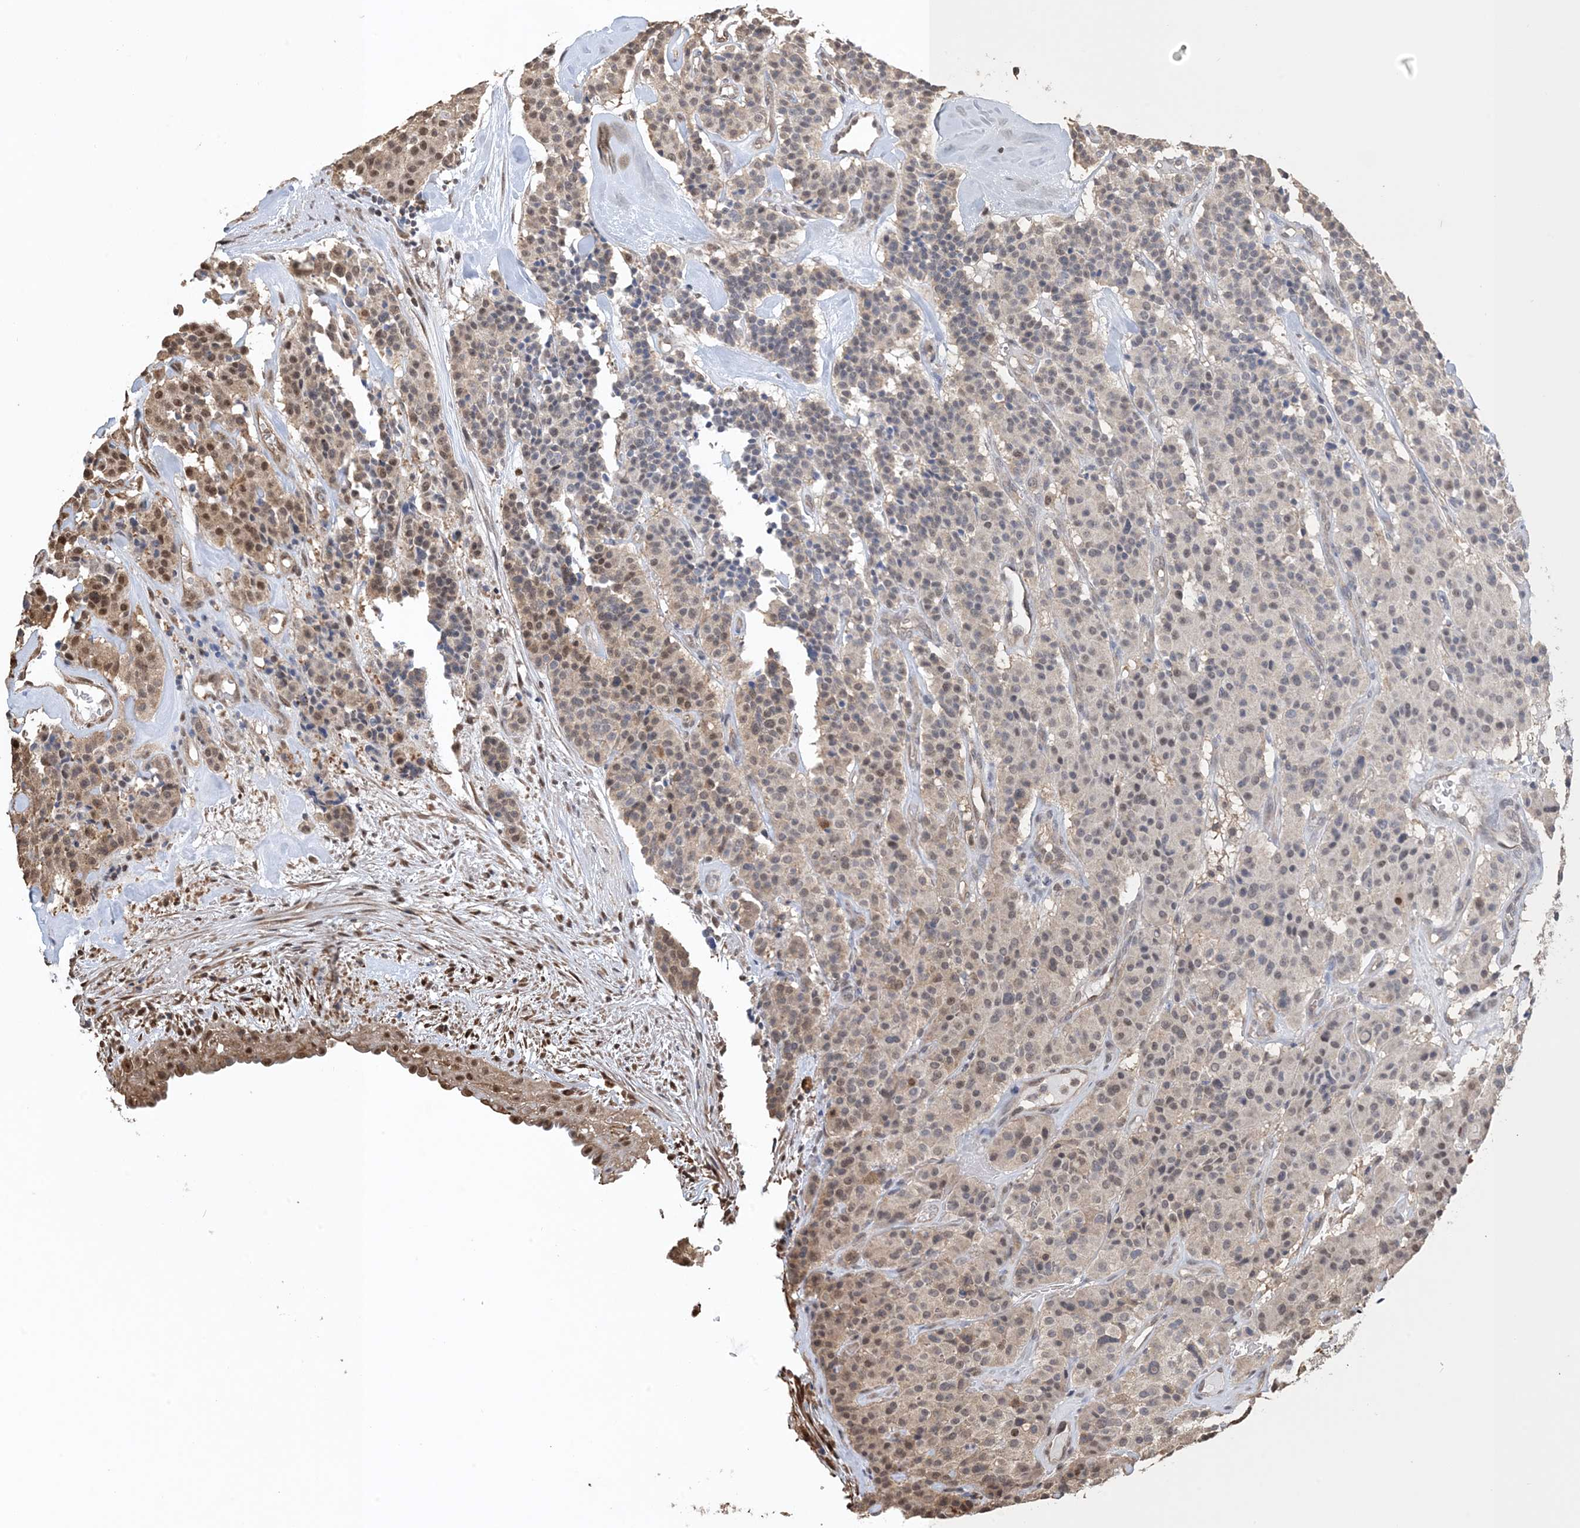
{"staining": {"intensity": "moderate", "quantity": "<25%", "location": "cytoplasmic/membranous,nuclear"}, "tissue": "carcinoid", "cell_type": "Tumor cells", "image_type": "cancer", "snomed": [{"axis": "morphology", "description": "Carcinoid, malignant, NOS"}, {"axis": "topography", "description": "Lung"}], "caption": "Malignant carcinoid stained with DAB (3,3'-diaminobenzidine) IHC exhibits low levels of moderate cytoplasmic/membranous and nuclear staining in about <25% of tumor cells.", "gene": "HSPA1A", "patient": {"sex": "male", "age": 30}}